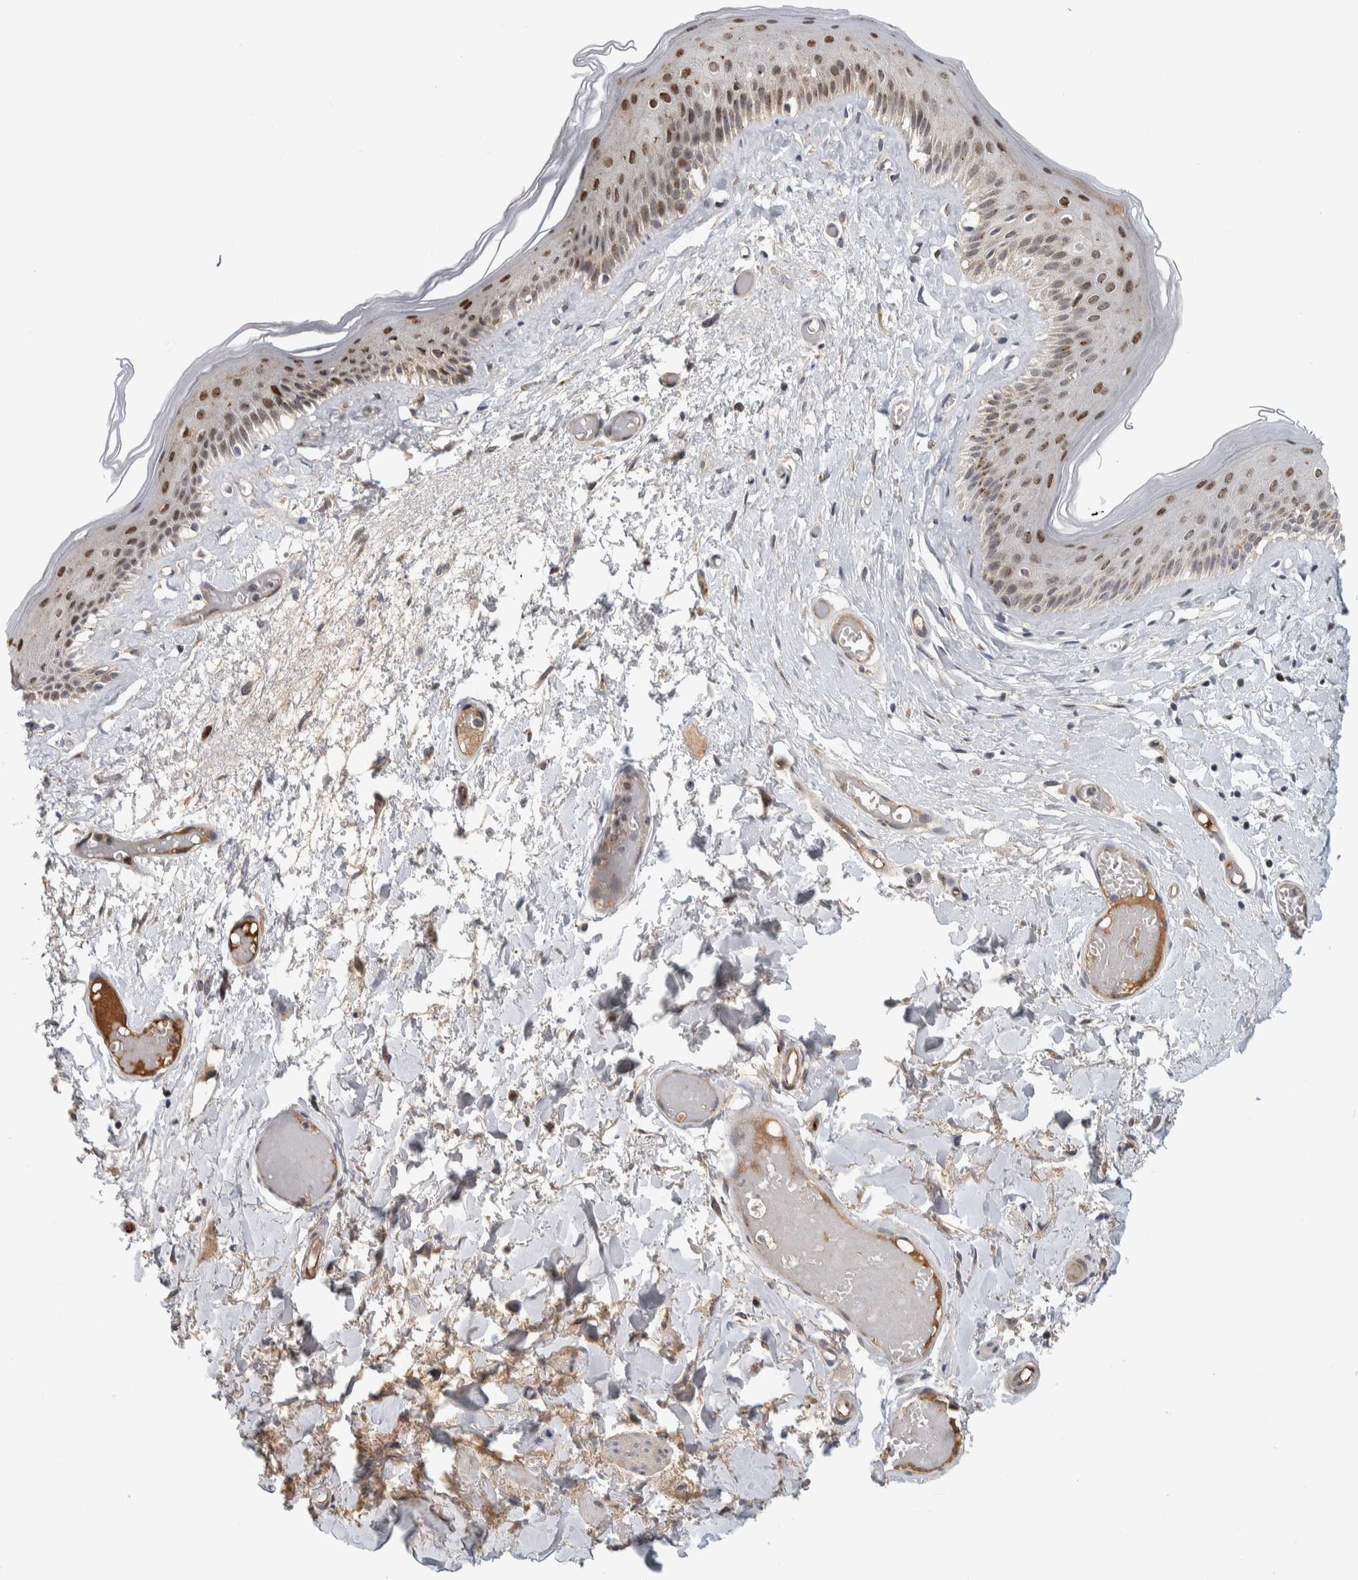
{"staining": {"intensity": "moderate", "quantity": ">75%", "location": "nuclear"}, "tissue": "skin", "cell_type": "Epidermal cells", "image_type": "normal", "snomed": [{"axis": "morphology", "description": "Normal tissue, NOS"}, {"axis": "topography", "description": "Vulva"}], "caption": "Human skin stained with a brown dye demonstrates moderate nuclear positive staining in approximately >75% of epidermal cells.", "gene": "MSL1", "patient": {"sex": "female", "age": 73}}